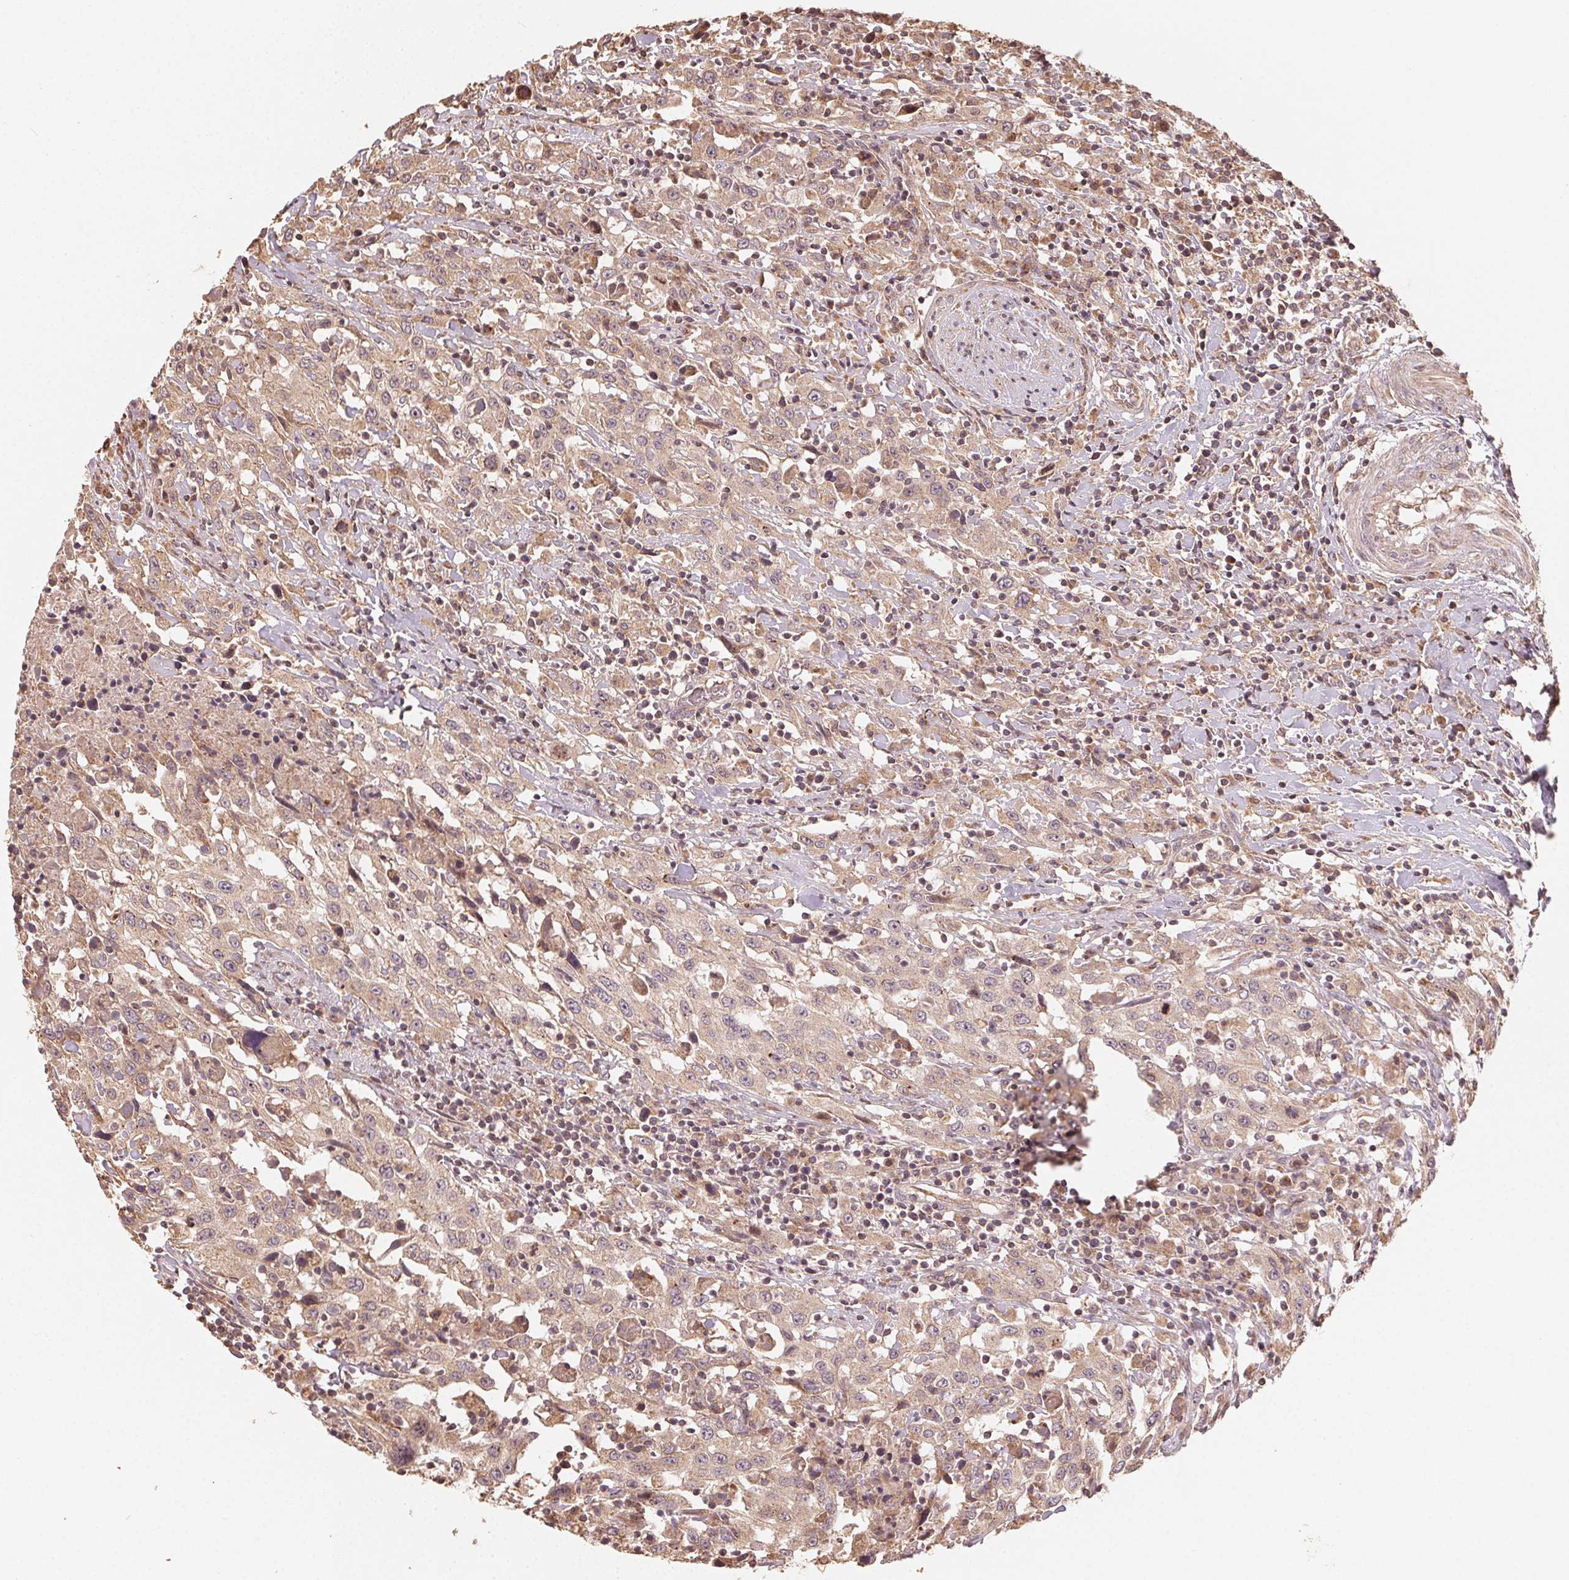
{"staining": {"intensity": "weak", "quantity": ">75%", "location": "cytoplasmic/membranous"}, "tissue": "urothelial cancer", "cell_type": "Tumor cells", "image_type": "cancer", "snomed": [{"axis": "morphology", "description": "Urothelial carcinoma, High grade"}, {"axis": "topography", "description": "Urinary bladder"}], "caption": "A brown stain shows weak cytoplasmic/membranous positivity of a protein in high-grade urothelial carcinoma tumor cells.", "gene": "WBP2", "patient": {"sex": "male", "age": 61}}